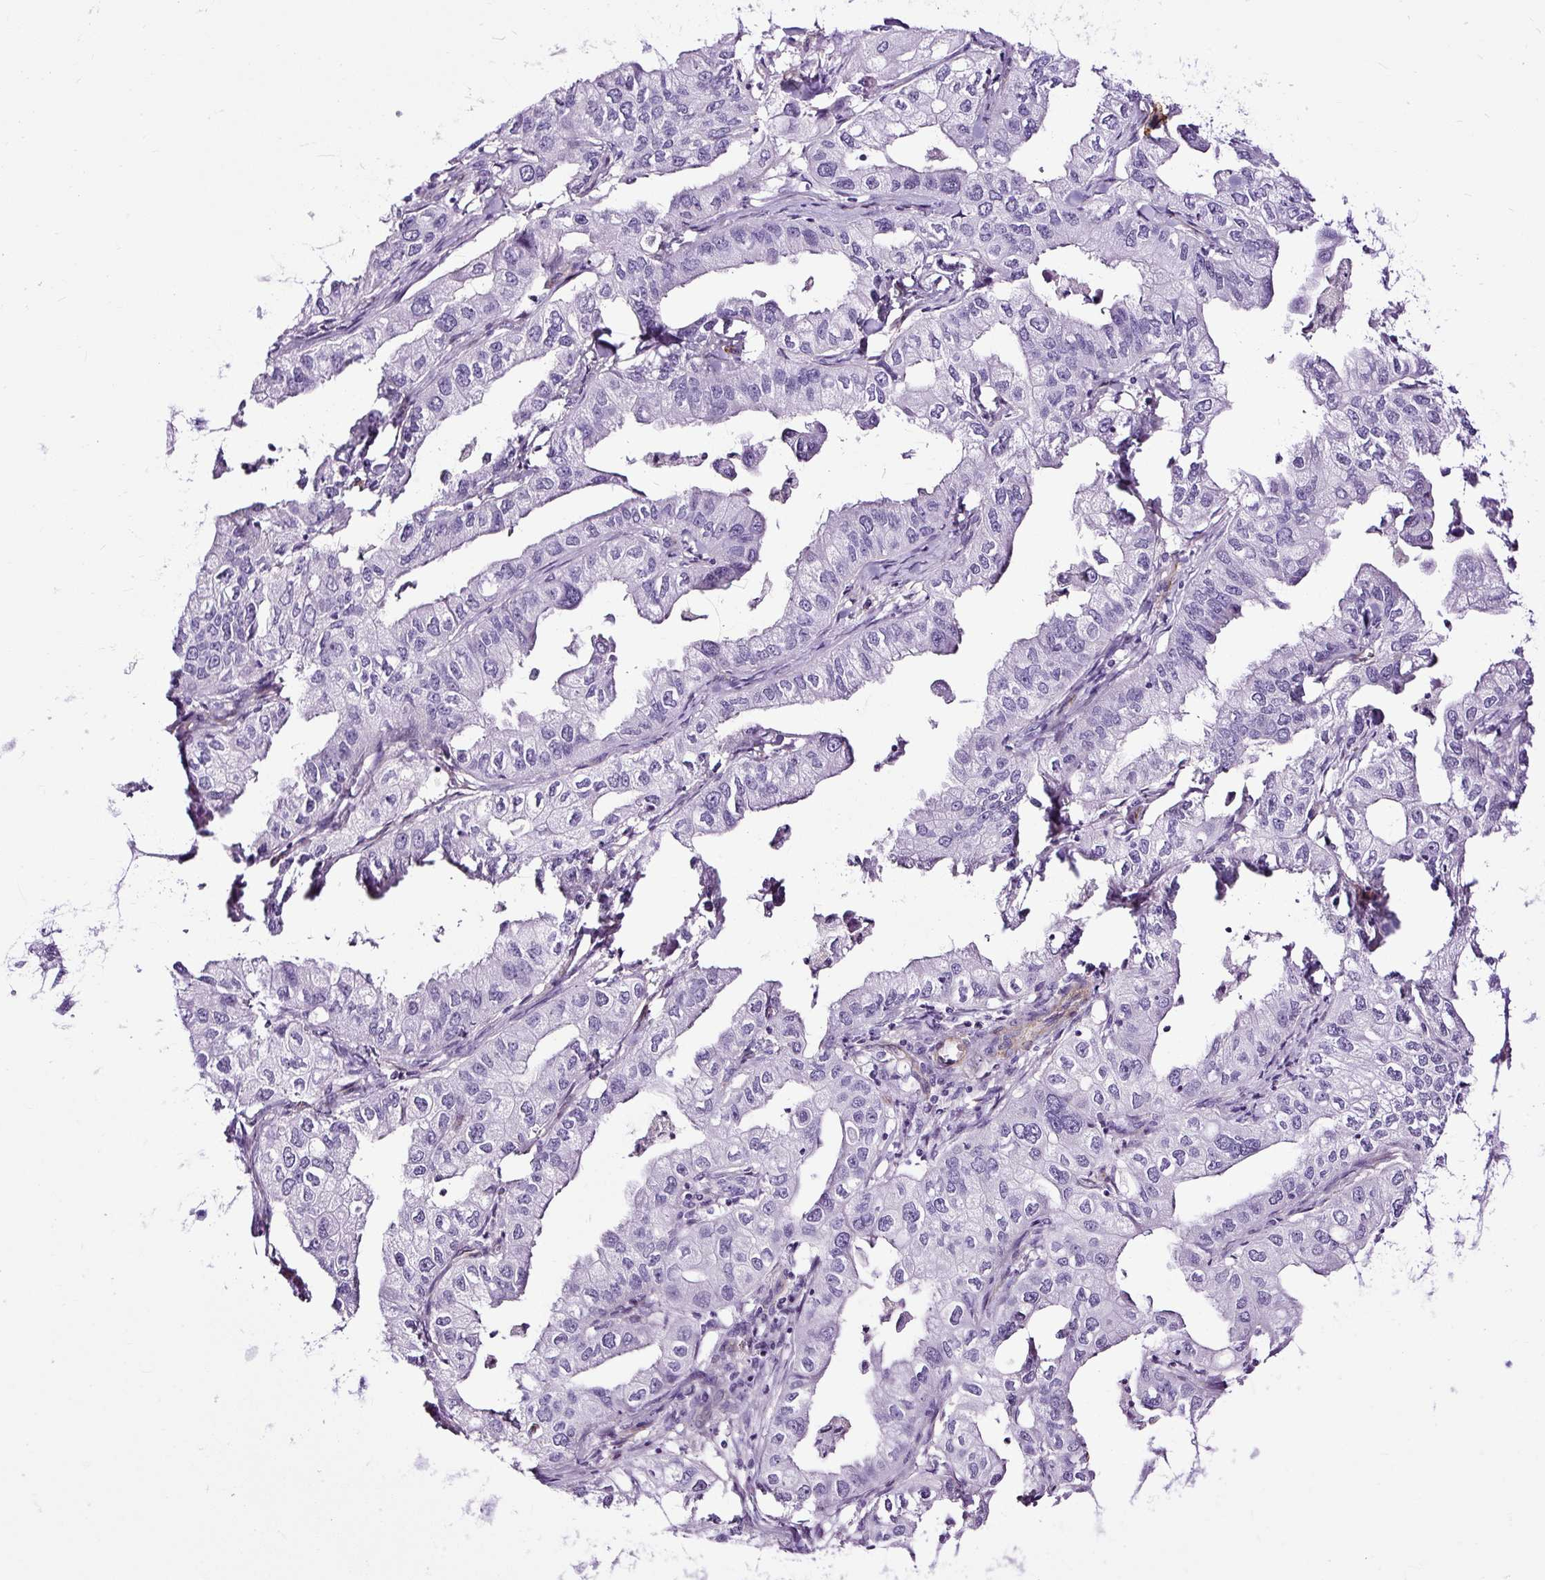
{"staining": {"intensity": "negative", "quantity": "none", "location": "none"}, "tissue": "lung cancer", "cell_type": "Tumor cells", "image_type": "cancer", "snomed": [{"axis": "morphology", "description": "Adenocarcinoma, NOS"}, {"axis": "topography", "description": "Lung"}], "caption": "Immunohistochemical staining of lung cancer exhibits no significant expression in tumor cells. (DAB (3,3'-diaminobenzidine) immunohistochemistry (IHC), high magnification).", "gene": "SLC7A8", "patient": {"sex": "male", "age": 48}}